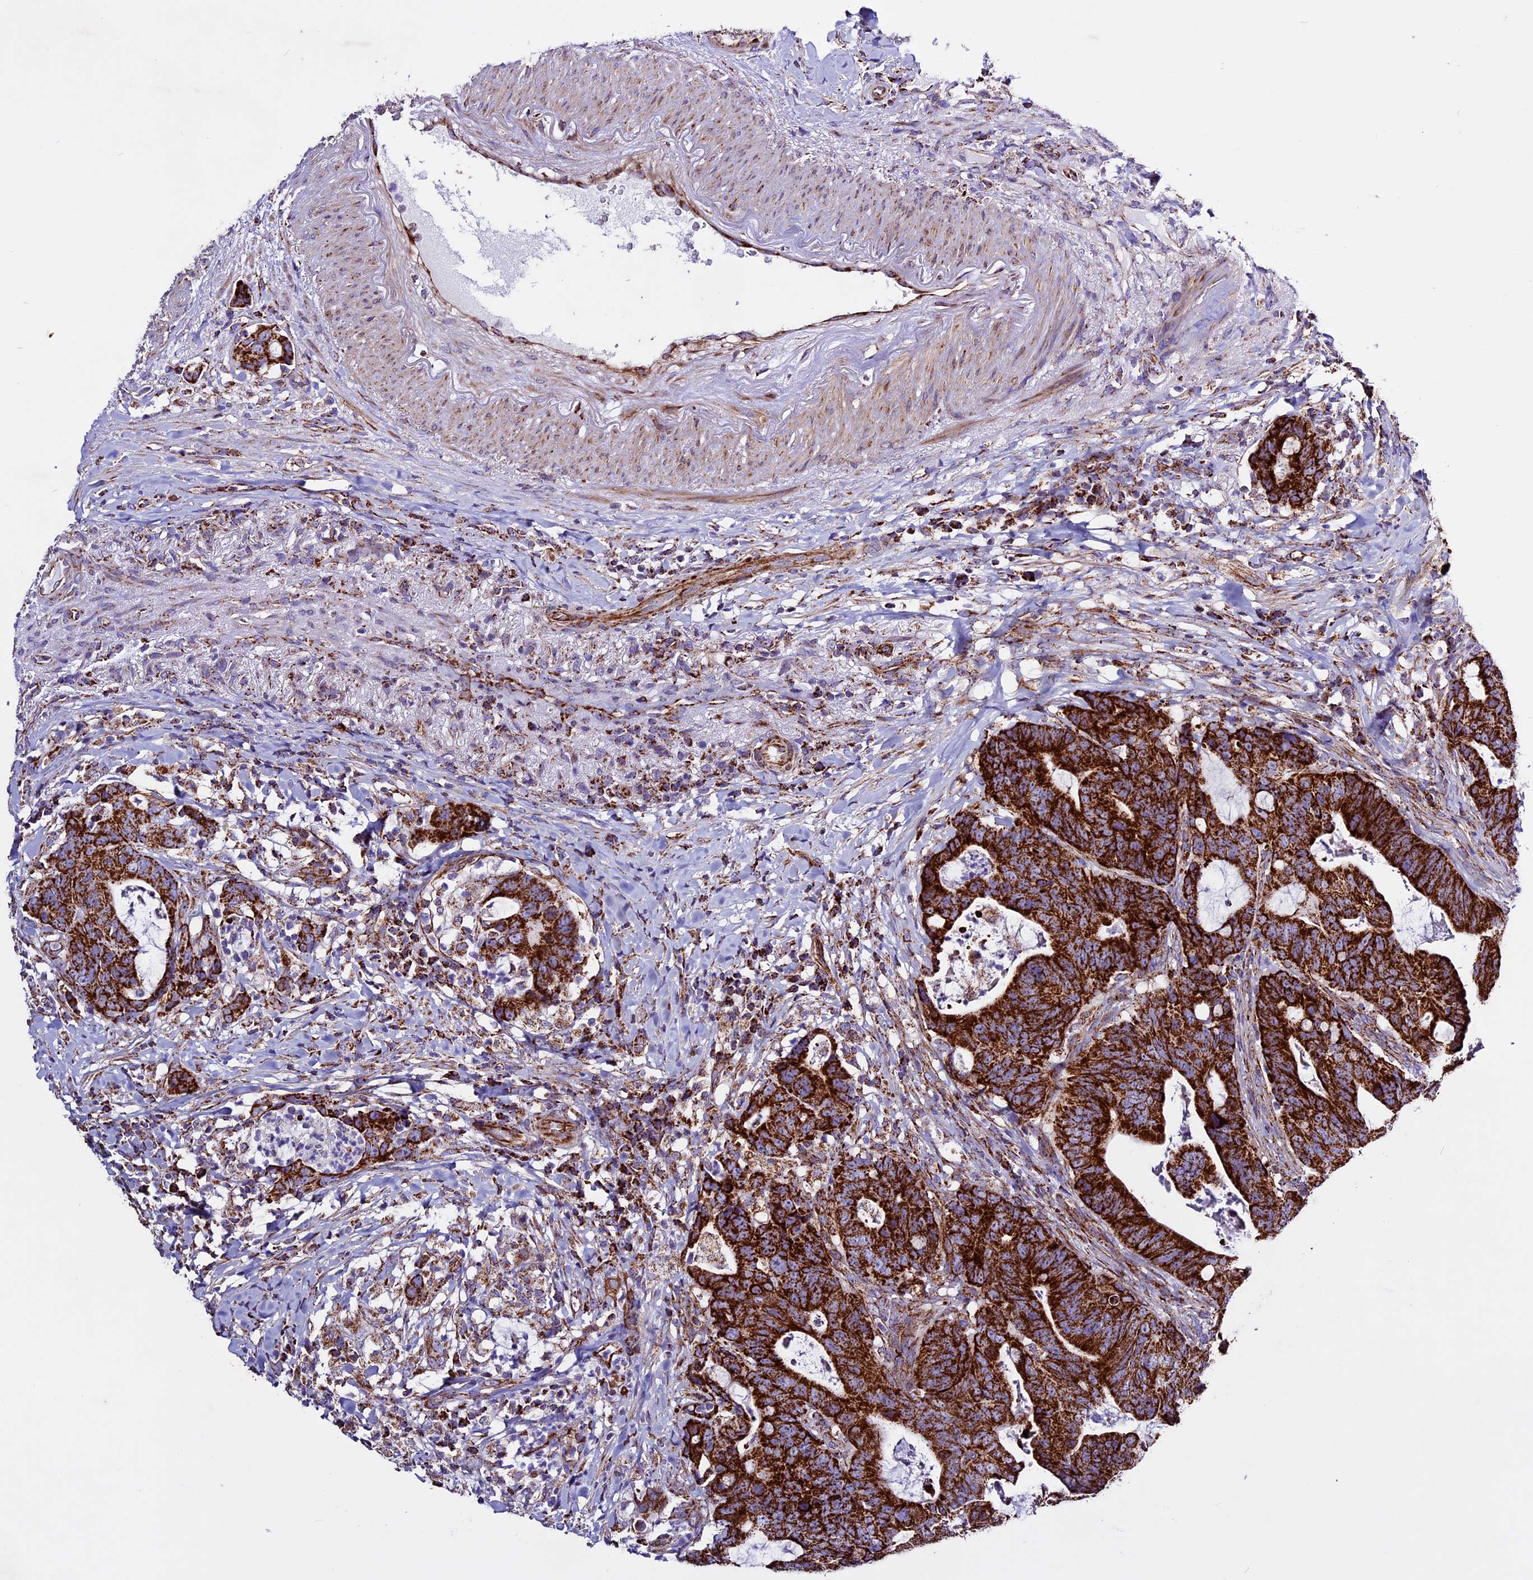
{"staining": {"intensity": "strong", "quantity": ">75%", "location": "cytoplasmic/membranous"}, "tissue": "colorectal cancer", "cell_type": "Tumor cells", "image_type": "cancer", "snomed": [{"axis": "morphology", "description": "Adenocarcinoma, NOS"}, {"axis": "topography", "description": "Colon"}], "caption": "This is a micrograph of immunohistochemistry staining of colorectal adenocarcinoma, which shows strong staining in the cytoplasmic/membranous of tumor cells.", "gene": "CX3CL1", "patient": {"sex": "female", "age": 82}}